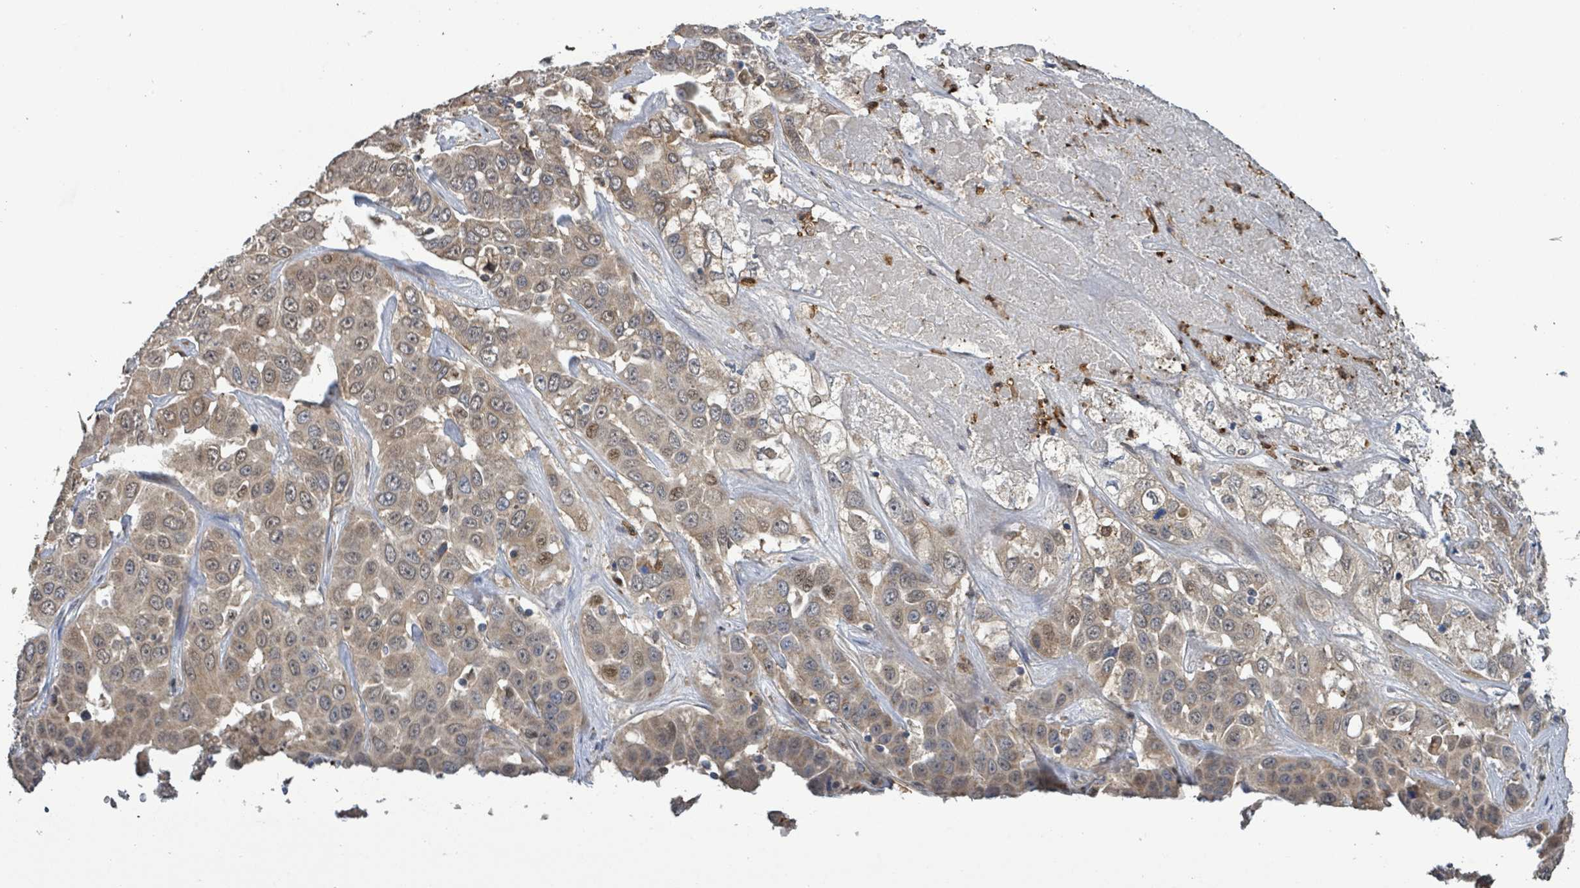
{"staining": {"intensity": "weak", "quantity": ">75%", "location": "cytoplasmic/membranous,nuclear"}, "tissue": "liver cancer", "cell_type": "Tumor cells", "image_type": "cancer", "snomed": [{"axis": "morphology", "description": "Cholangiocarcinoma"}, {"axis": "topography", "description": "Liver"}], "caption": "Brown immunohistochemical staining in human liver cholangiocarcinoma exhibits weak cytoplasmic/membranous and nuclear staining in approximately >75% of tumor cells.", "gene": "COQ6", "patient": {"sex": "female", "age": 52}}